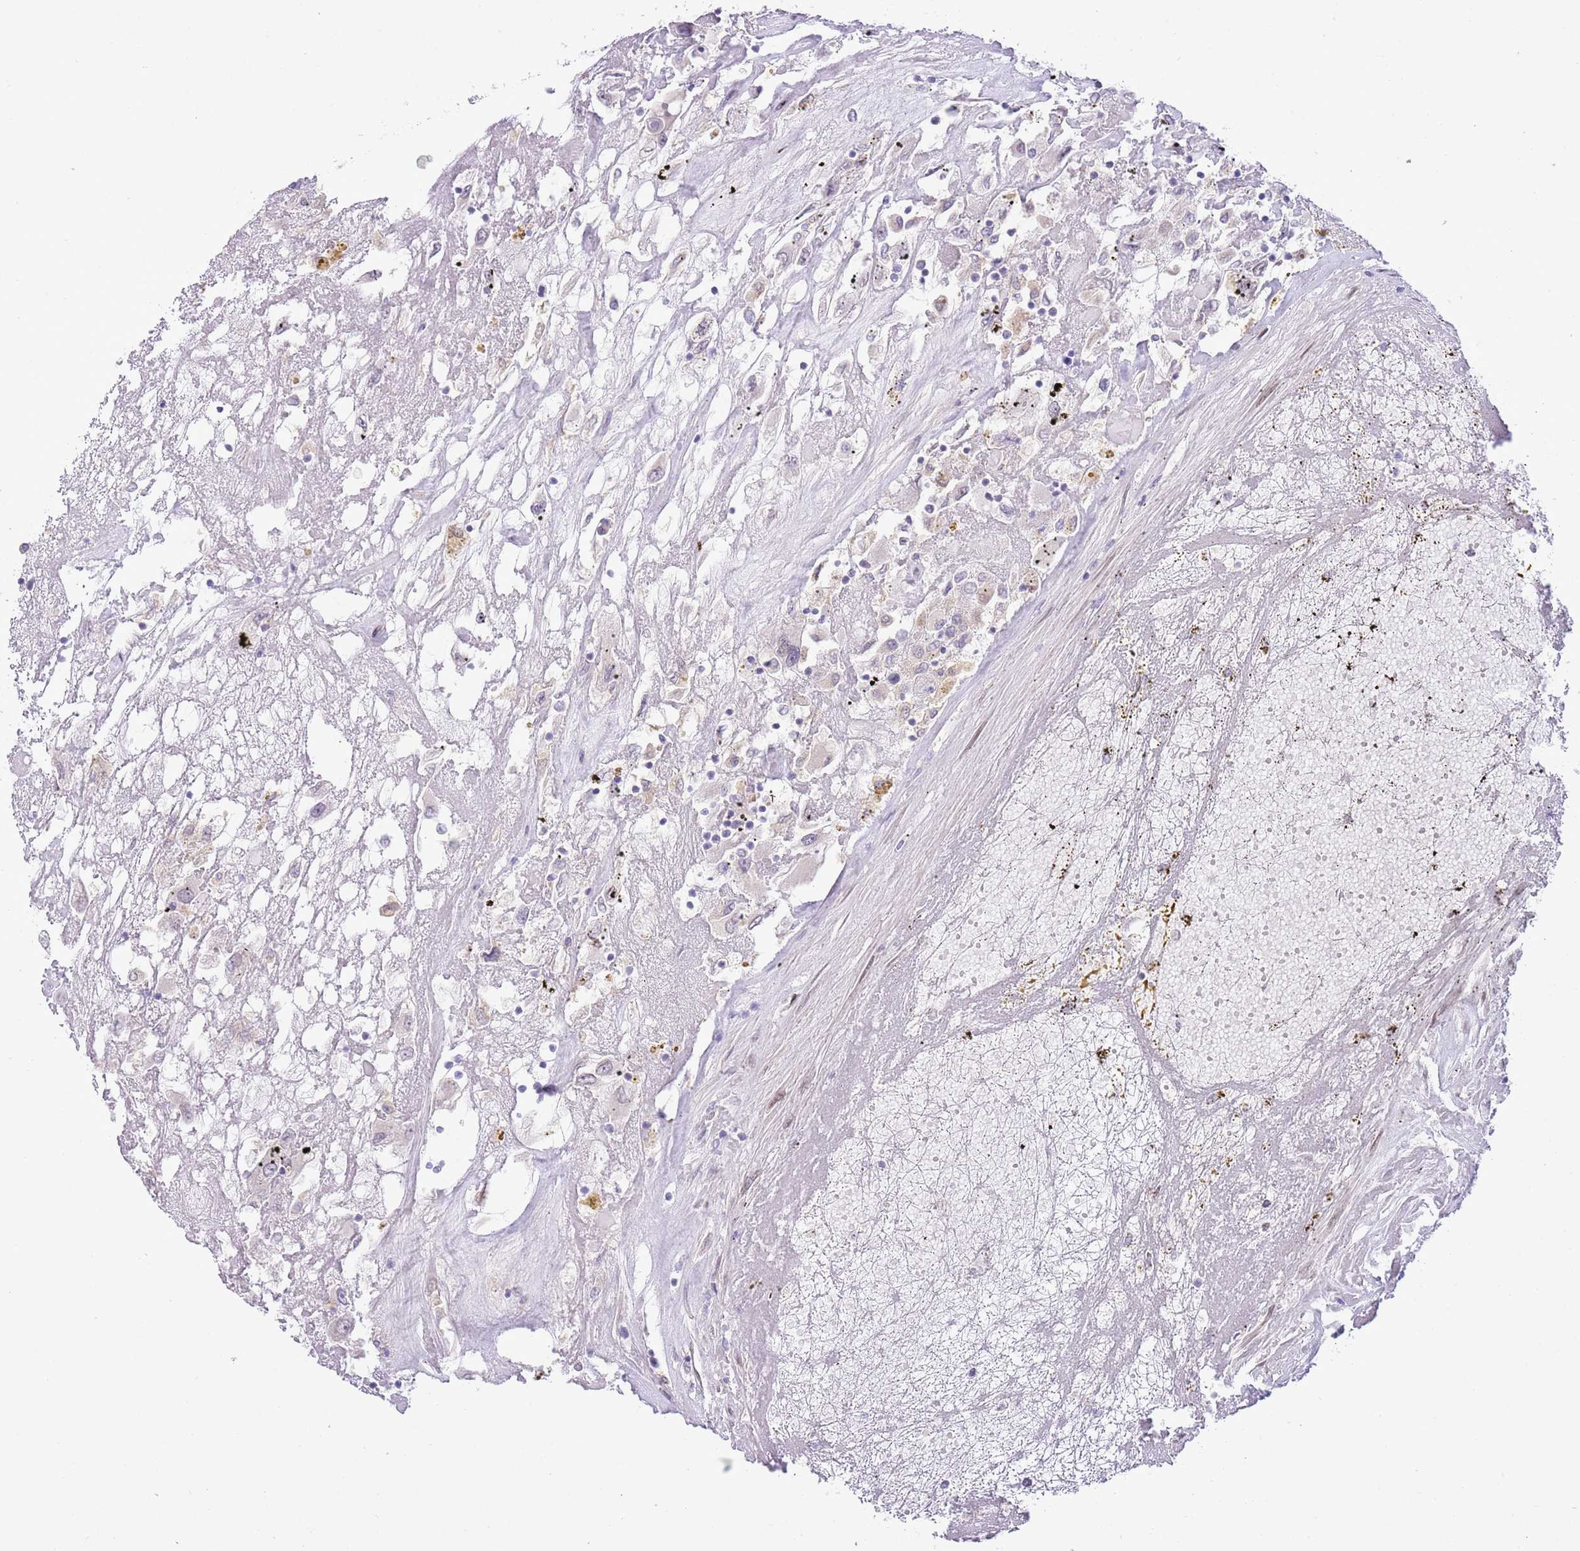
{"staining": {"intensity": "negative", "quantity": "none", "location": "none"}, "tissue": "renal cancer", "cell_type": "Tumor cells", "image_type": "cancer", "snomed": [{"axis": "morphology", "description": "Adenocarcinoma, NOS"}, {"axis": "topography", "description": "Kidney"}], "caption": "Tumor cells are negative for brown protein staining in adenocarcinoma (renal). (Stains: DAB immunohistochemistry with hematoxylin counter stain, Microscopy: brightfield microscopy at high magnification).", "gene": "CCND2", "patient": {"sex": "female", "age": 52}}